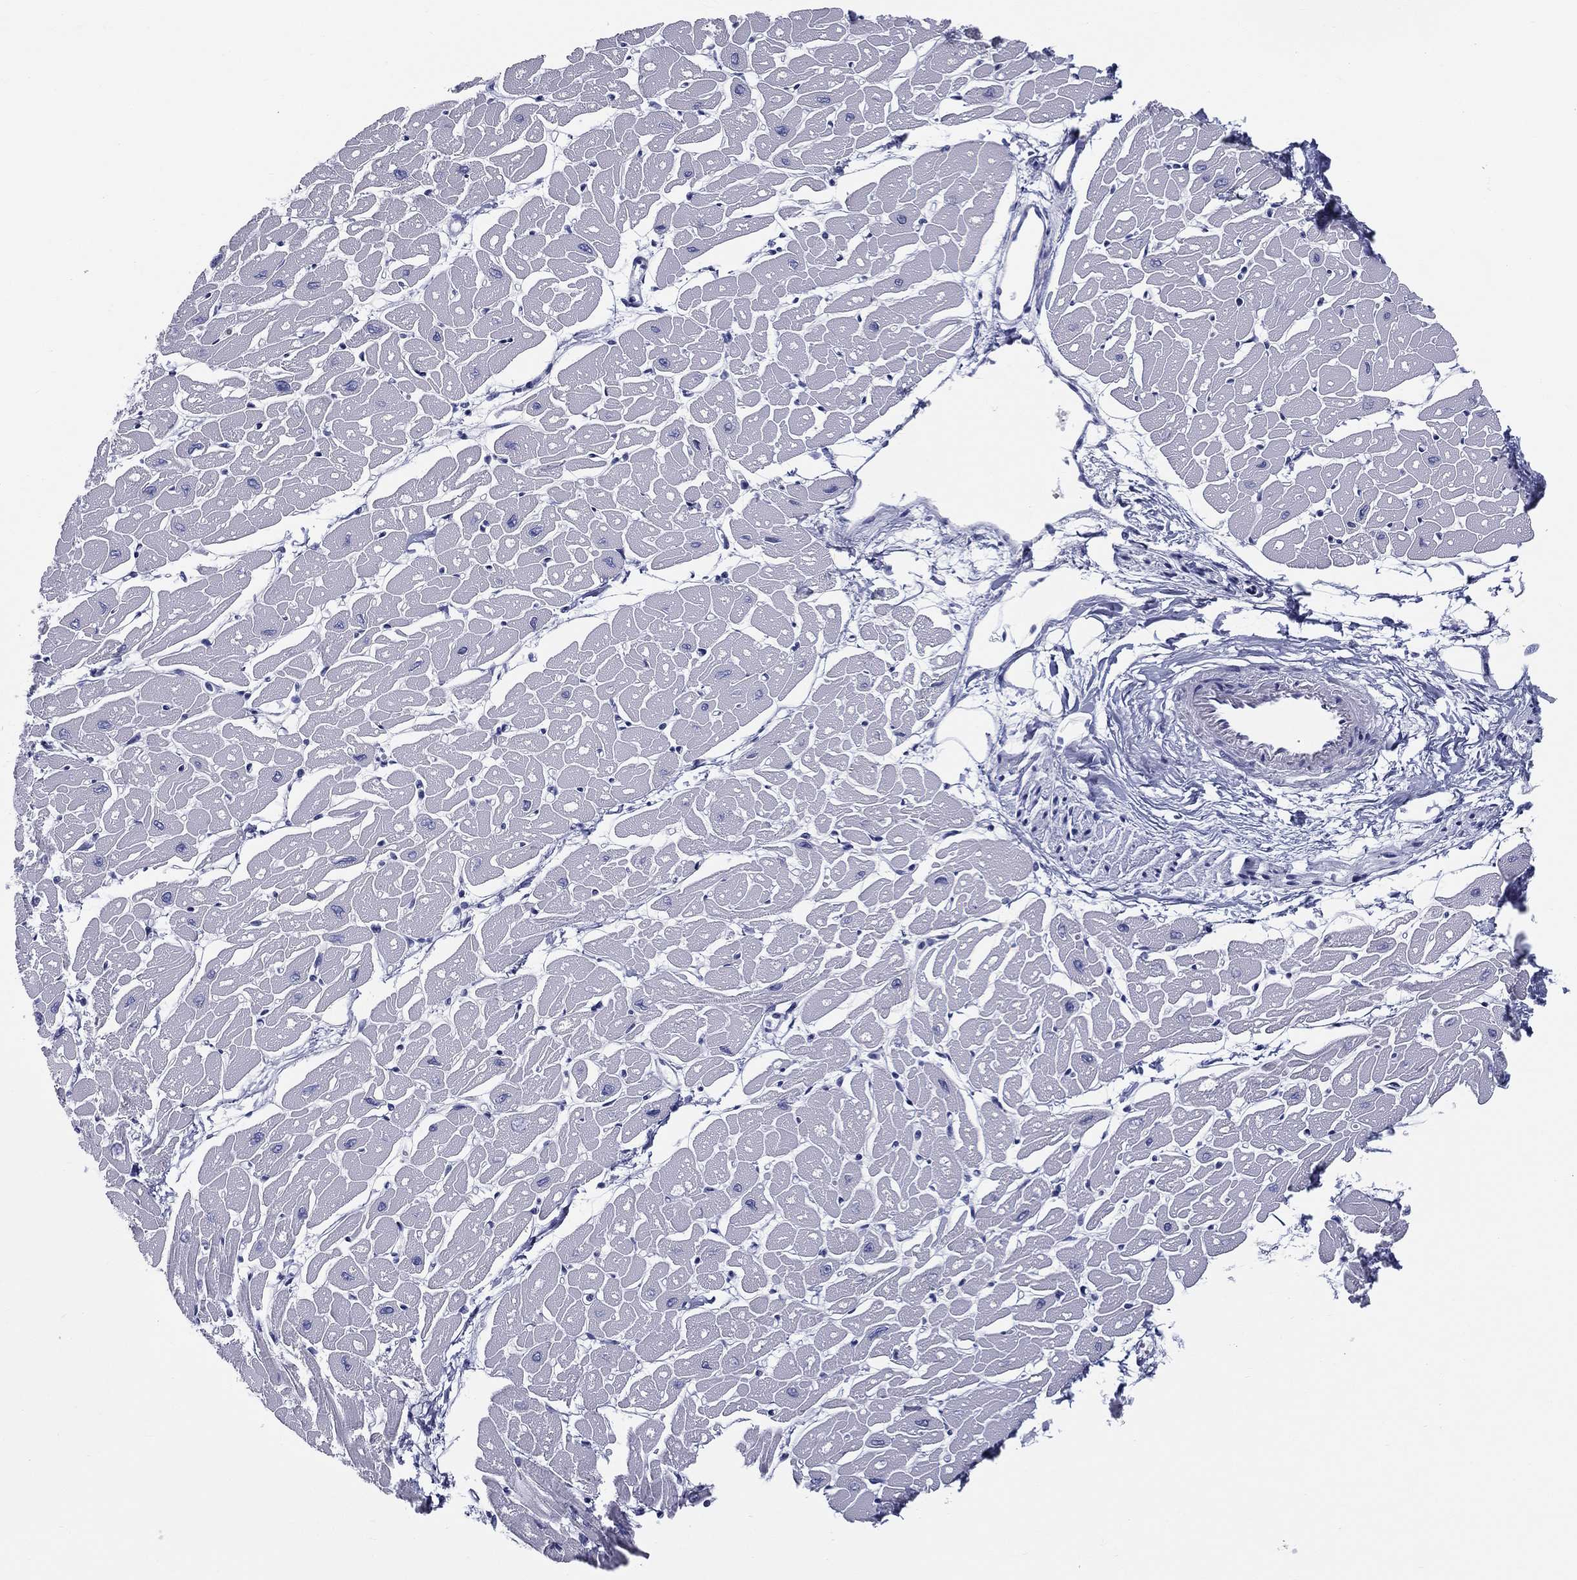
{"staining": {"intensity": "negative", "quantity": "none", "location": "none"}, "tissue": "heart muscle", "cell_type": "Cardiomyocytes", "image_type": "normal", "snomed": [{"axis": "morphology", "description": "Normal tissue, NOS"}, {"axis": "topography", "description": "Heart"}], "caption": "A high-resolution micrograph shows immunohistochemistry staining of benign heart muscle, which displays no significant staining in cardiomyocytes.", "gene": "RSPH4A", "patient": {"sex": "male", "age": 57}}